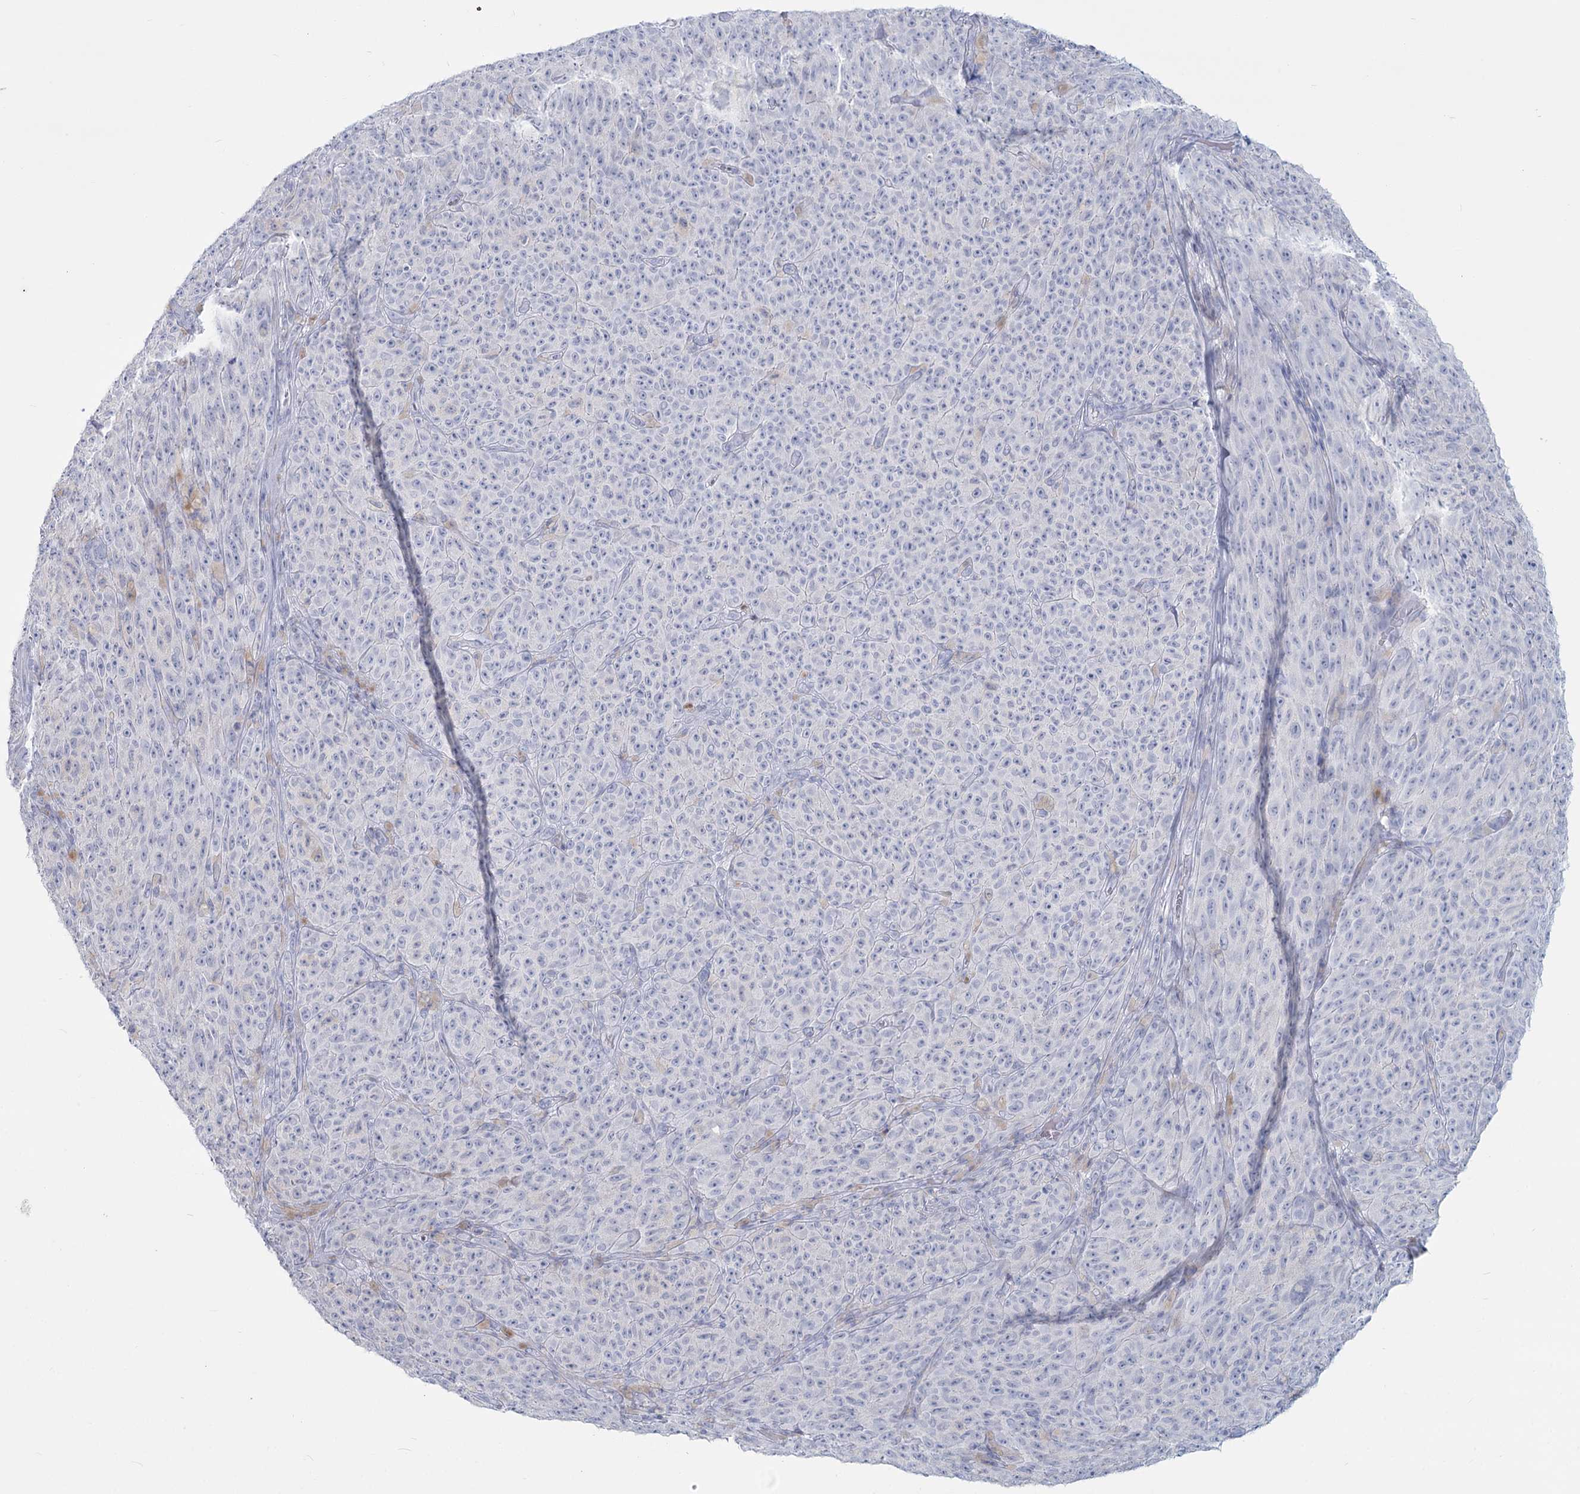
{"staining": {"intensity": "negative", "quantity": "none", "location": "none"}, "tissue": "melanoma", "cell_type": "Tumor cells", "image_type": "cancer", "snomed": [{"axis": "morphology", "description": "Malignant melanoma, NOS"}, {"axis": "topography", "description": "Skin"}], "caption": "A high-resolution photomicrograph shows IHC staining of melanoma, which reveals no significant positivity in tumor cells.", "gene": "SLC6A19", "patient": {"sex": "female", "age": 82}}